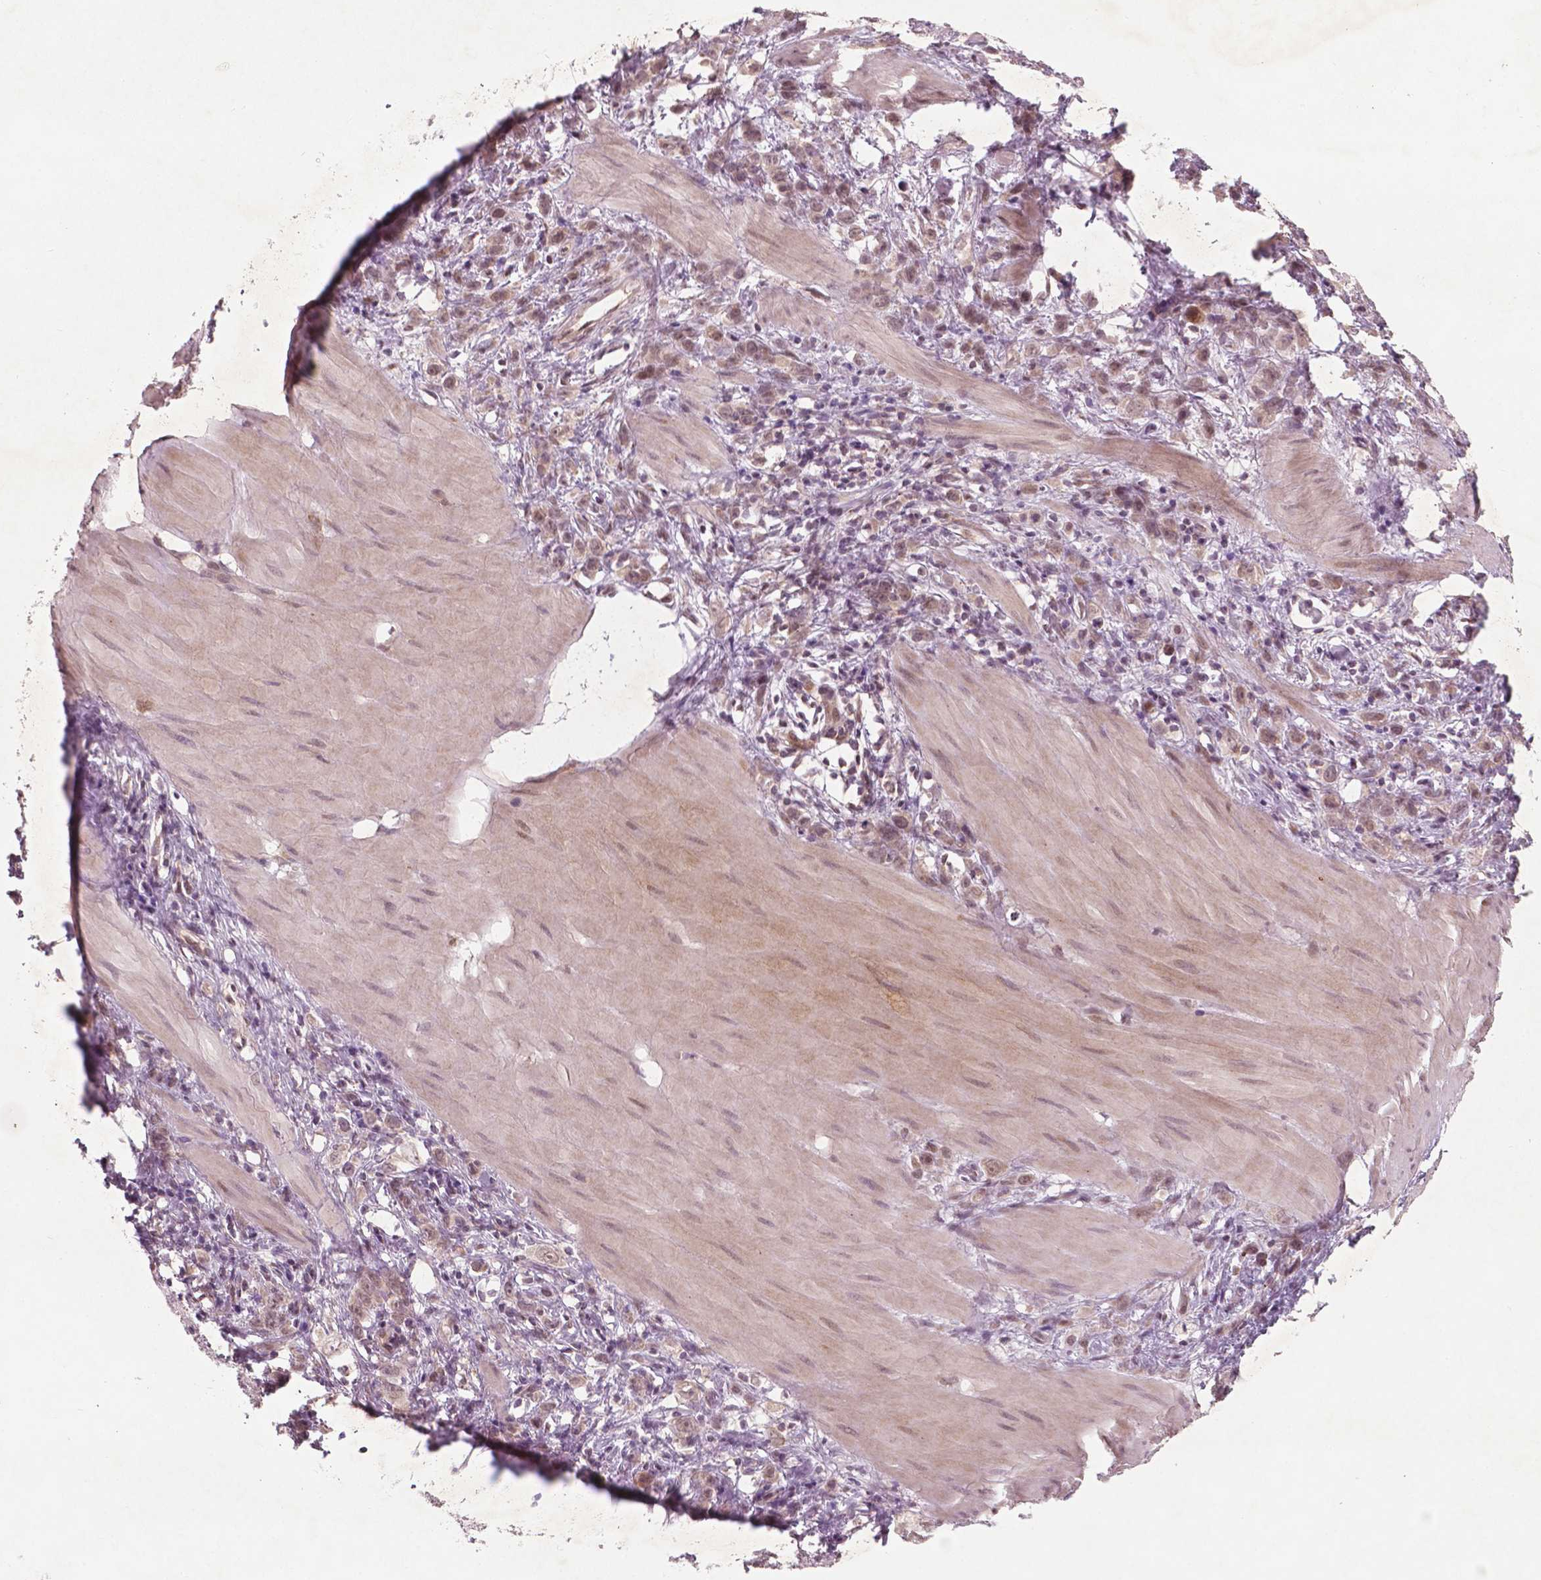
{"staining": {"intensity": "weak", "quantity": ">75%", "location": "nuclear"}, "tissue": "stomach cancer", "cell_type": "Tumor cells", "image_type": "cancer", "snomed": [{"axis": "morphology", "description": "Adenocarcinoma, NOS"}, {"axis": "topography", "description": "Stomach"}], "caption": "Protein staining exhibits weak nuclear staining in approximately >75% of tumor cells in stomach cancer (adenocarcinoma). The staining is performed using DAB brown chromogen to label protein expression. The nuclei are counter-stained blue using hematoxylin.", "gene": "NFAT5", "patient": {"sex": "male", "age": 47}}